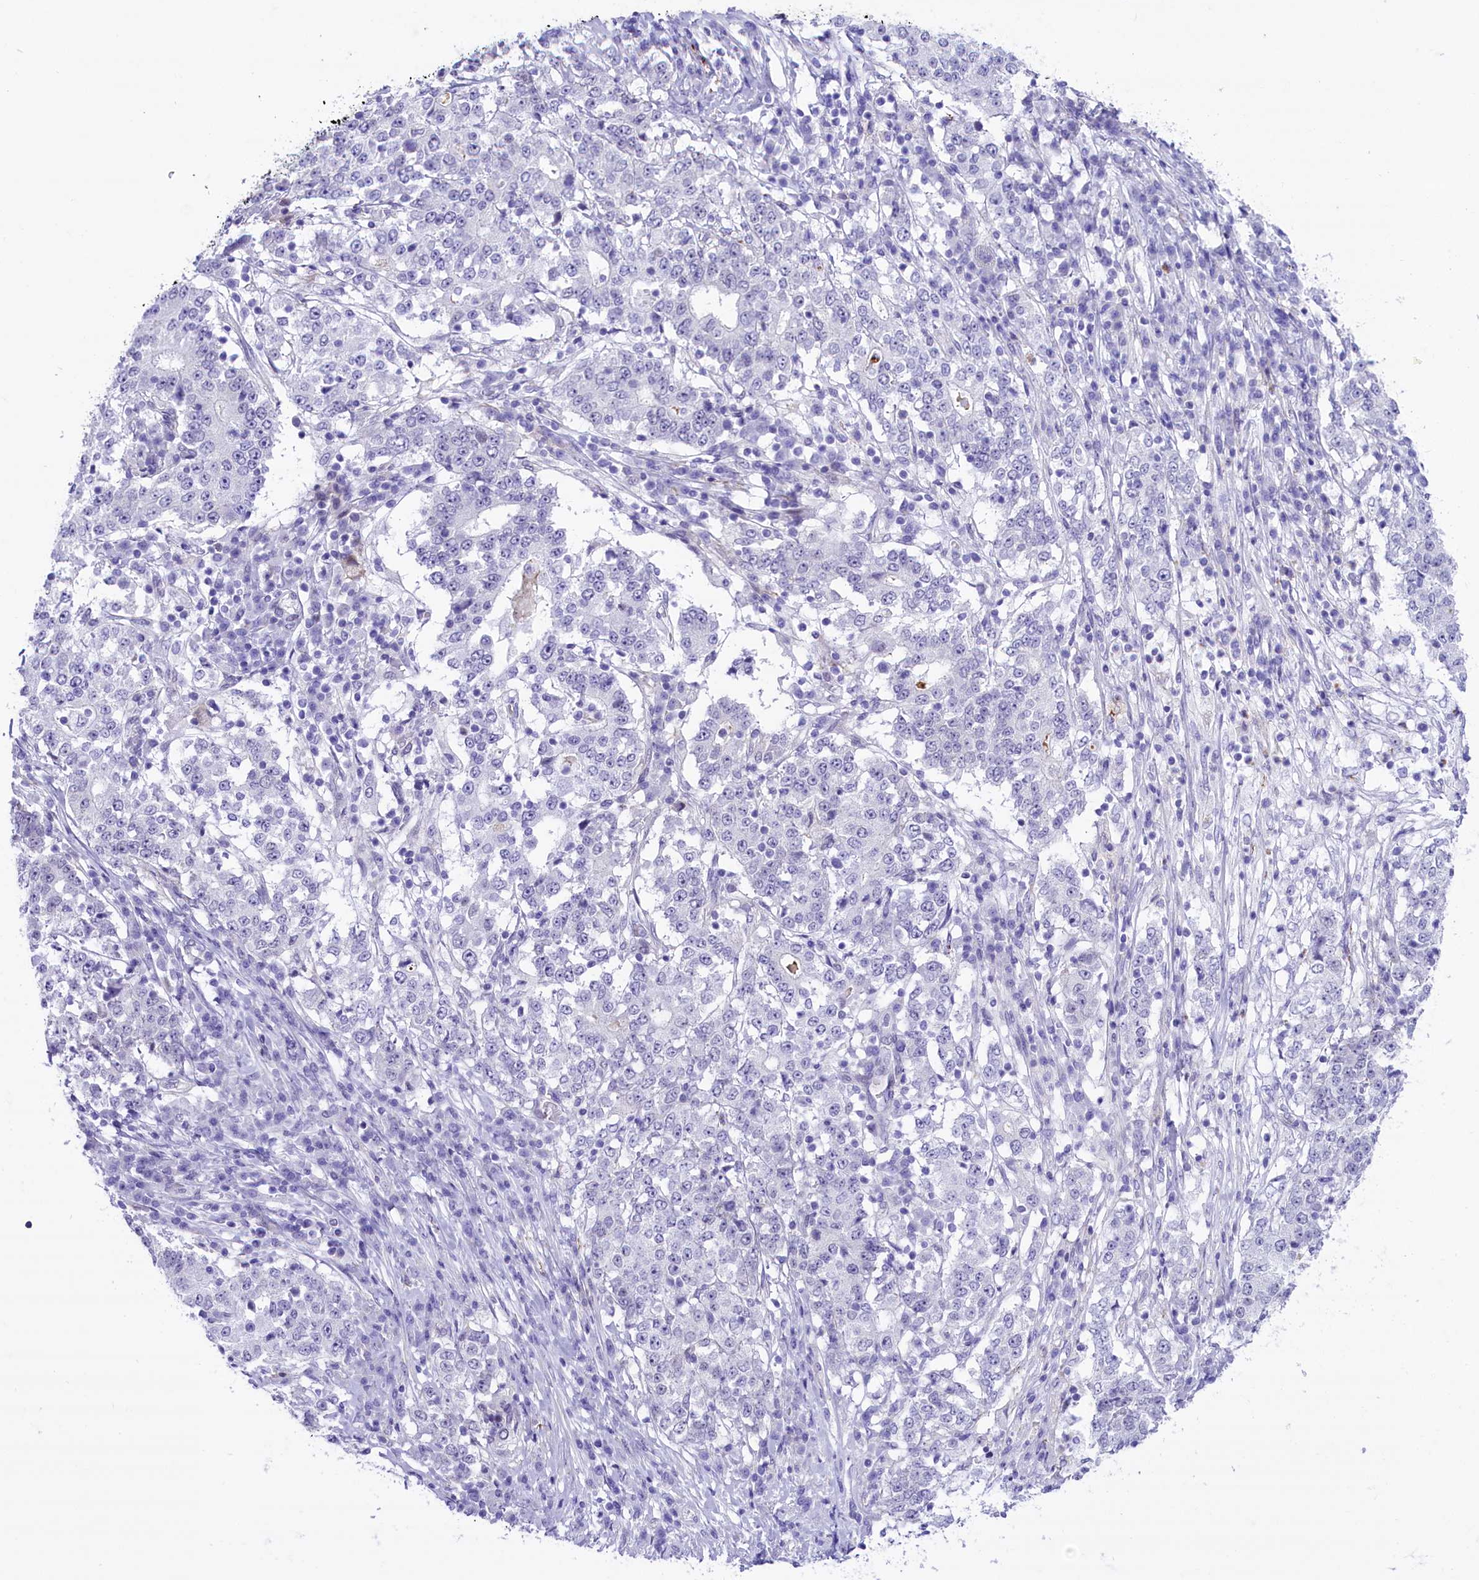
{"staining": {"intensity": "negative", "quantity": "none", "location": "none"}, "tissue": "stomach cancer", "cell_type": "Tumor cells", "image_type": "cancer", "snomed": [{"axis": "morphology", "description": "Adenocarcinoma, NOS"}, {"axis": "topography", "description": "Stomach"}], "caption": "DAB immunohistochemical staining of human stomach adenocarcinoma demonstrates no significant positivity in tumor cells. The staining is performed using DAB brown chromogen with nuclei counter-stained in using hematoxylin.", "gene": "RPS6KB1", "patient": {"sex": "male", "age": 59}}